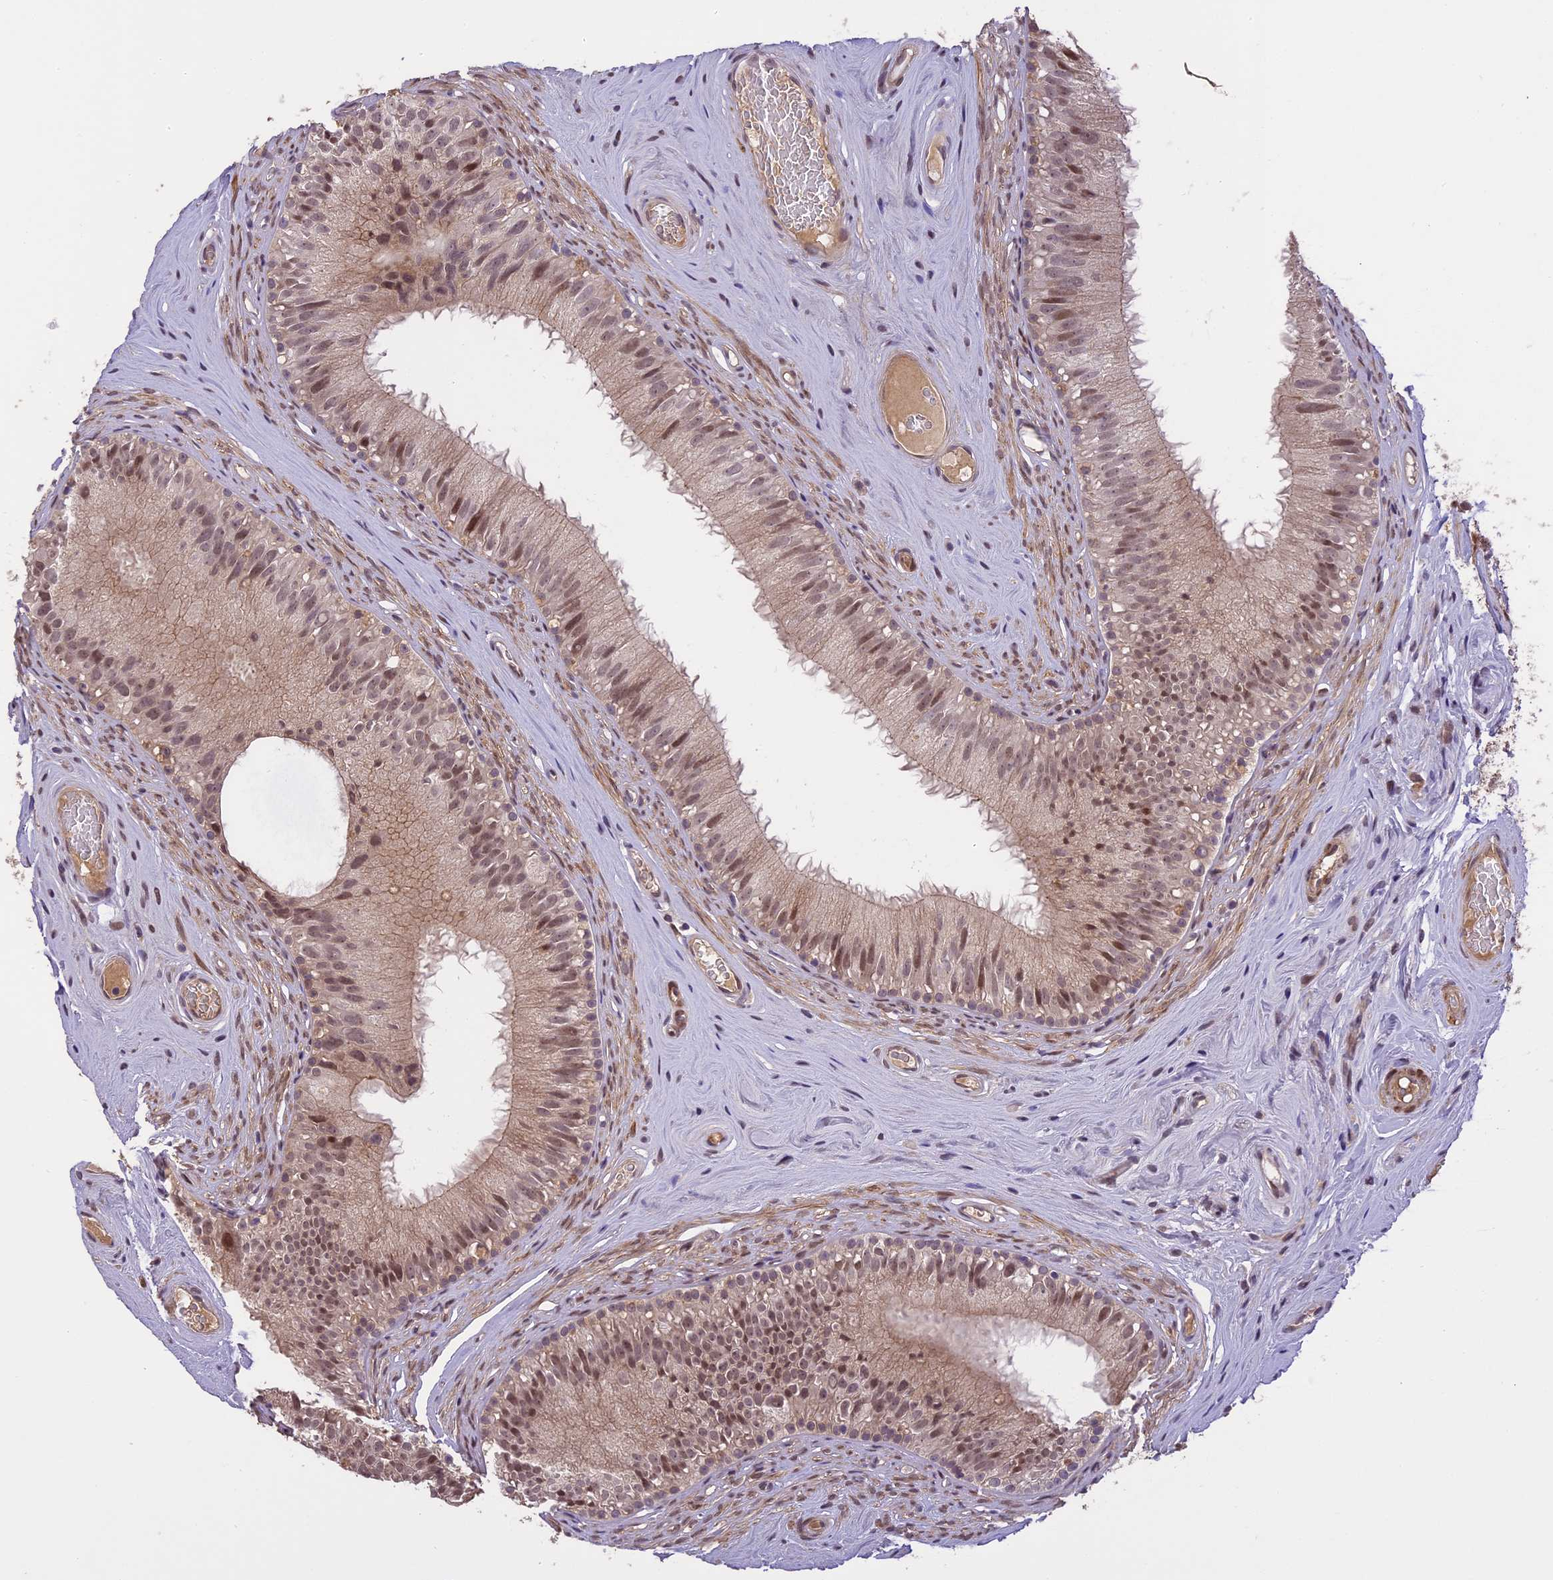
{"staining": {"intensity": "weak", "quantity": "<25%", "location": "nuclear"}, "tissue": "epididymis", "cell_type": "Glandular cells", "image_type": "normal", "snomed": [{"axis": "morphology", "description": "Normal tissue, NOS"}, {"axis": "topography", "description": "Epididymis"}], "caption": "Epididymis was stained to show a protein in brown. There is no significant positivity in glandular cells.", "gene": "PRELID2", "patient": {"sex": "male", "age": 45}}